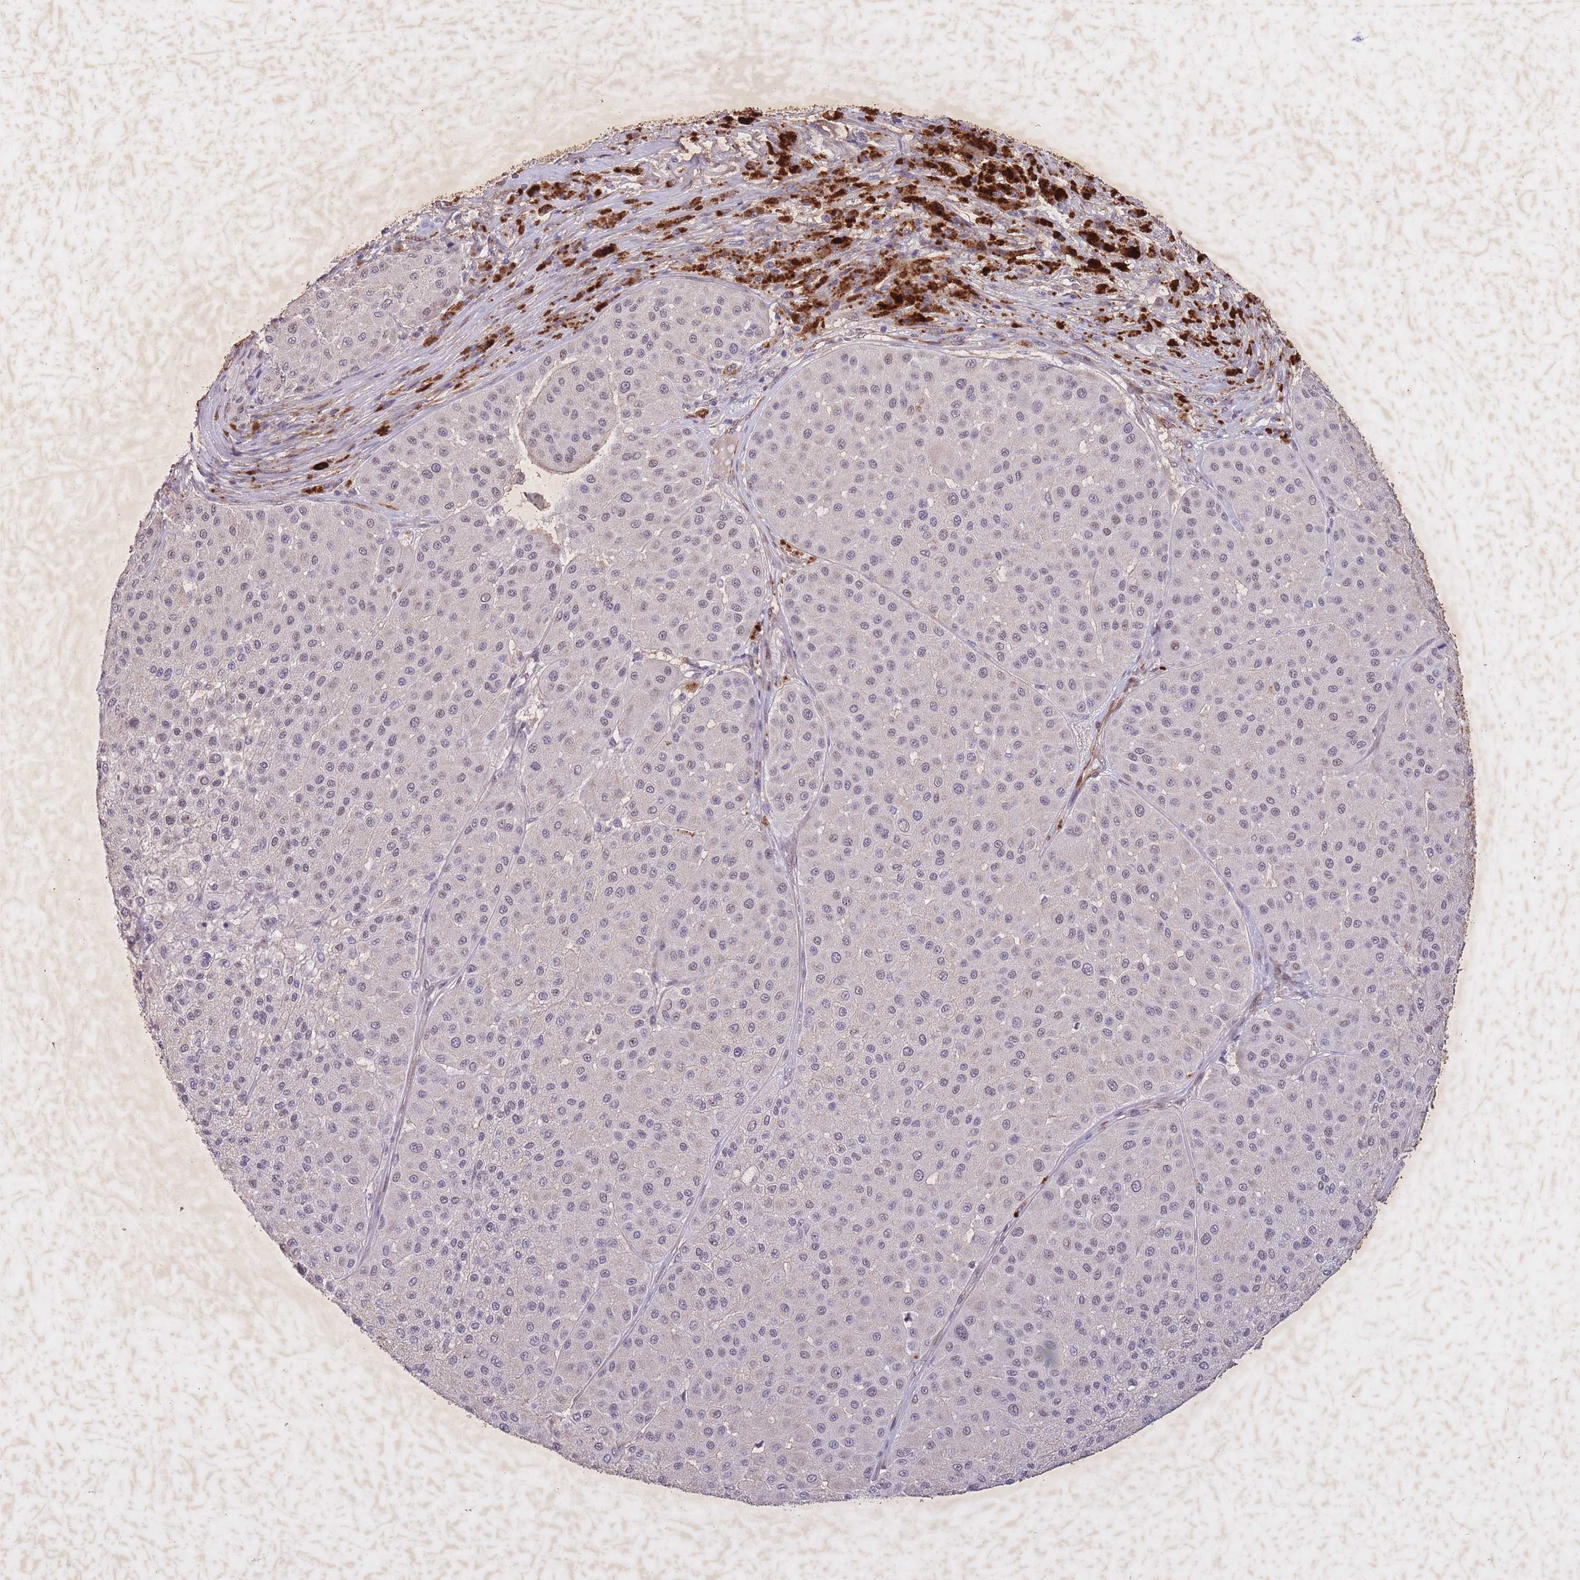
{"staining": {"intensity": "negative", "quantity": "none", "location": "none"}, "tissue": "melanoma", "cell_type": "Tumor cells", "image_type": "cancer", "snomed": [{"axis": "morphology", "description": "Malignant melanoma, Metastatic site"}, {"axis": "topography", "description": "Smooth muscle"}], "caption": "Tumor cells are negative for brown protein staining in melanoma. The staining is performed using DAB (3,3'-diaminobenzidine) brown chromogen with nuclei counter-stained in using hematoxylin.", "gene": "CBX6", "patient": {"sex": "male", "age": 41}}